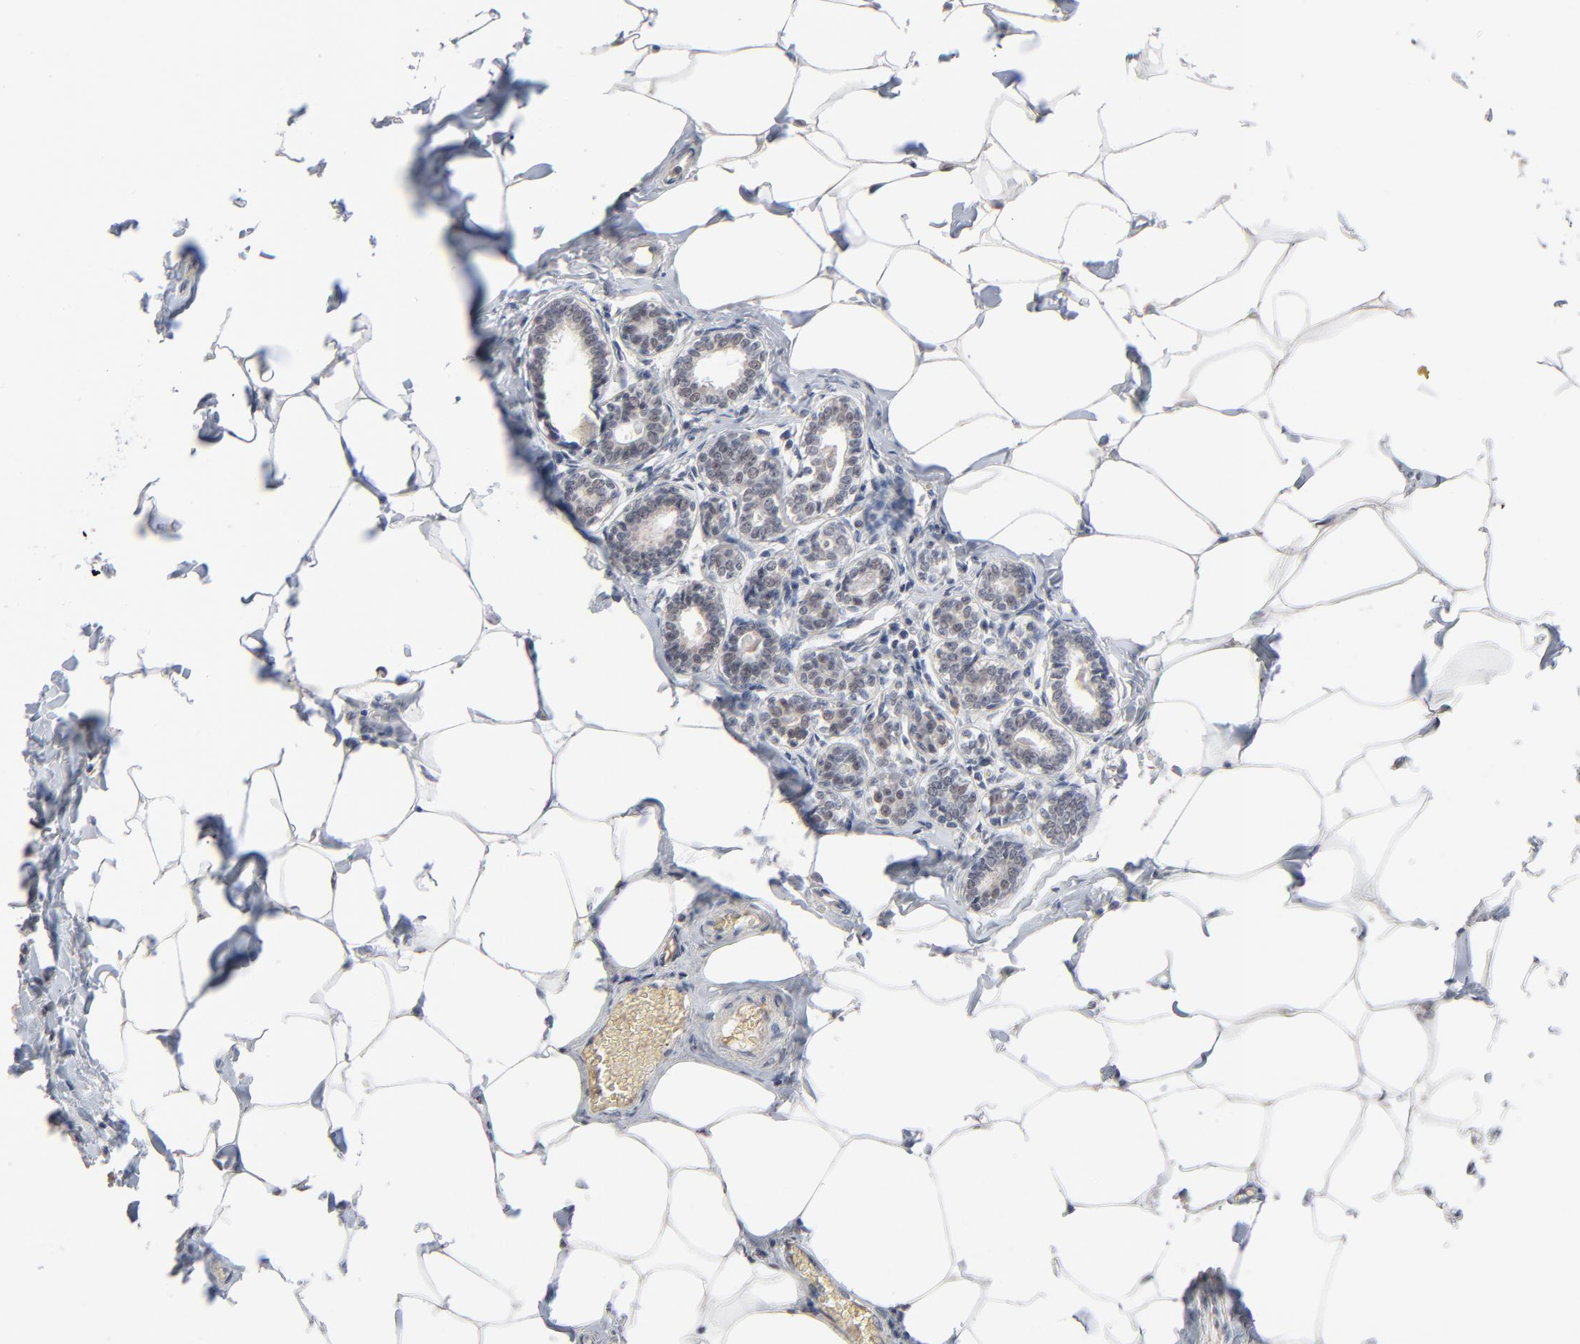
{"staining": {"intensity": "negative", "quantity": "none", "location": "none"}, "tissue": "breast cancer", "cell_type": "Tumor cells", "image_type": "cancer", "snomed": [{"axis": "morphology", "description": "Lobular carcinoma"}, {"axis": "topography", "description": "Breast"}], "caption": "Tumor cells show no significant protein expression in lobular carcinoma (breast). Nuclei are stained in blue.", "gene": "MPHOSPH6", "patient": {"sex": "female", "age": 51}}